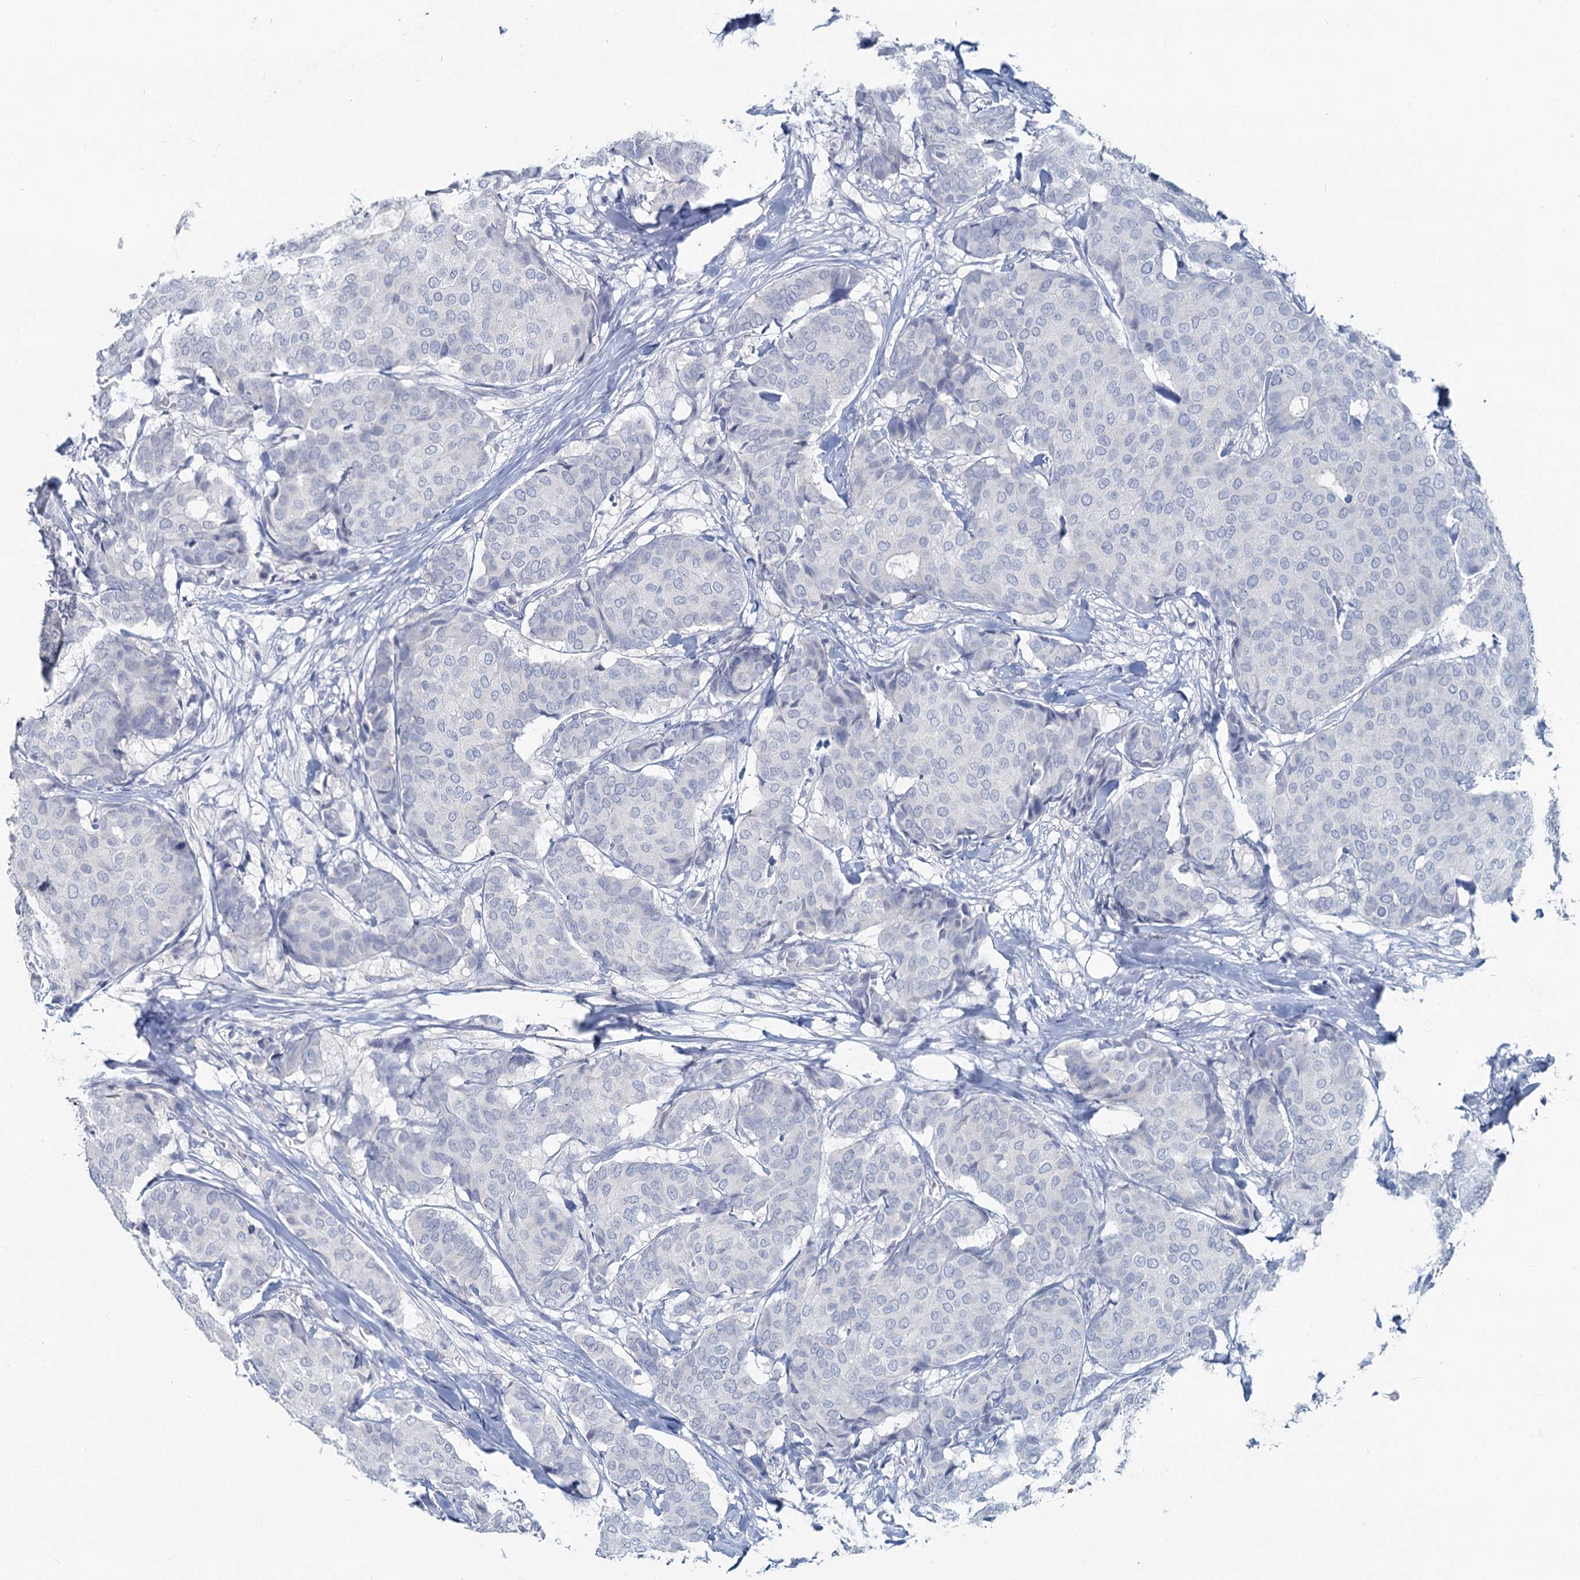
{"staining": {"intensity": "negative", "quantity": "none", "location": "none"}, "tissue": "breast cancer", "cell_type": "Tumor cells", "image_type": "cancer", "snomed": [{"axis": "morphology", "description": "Duct carcinoma"}, {"axis": "topography", "description": "Breast"}], "caption": "Immunohistochemistry image of breast cancer stained for a protein (brown), which demonstrates no positivity in tumor cells.", "gene": "CHGA", "patient": {"sex": "female", "age": 75}}